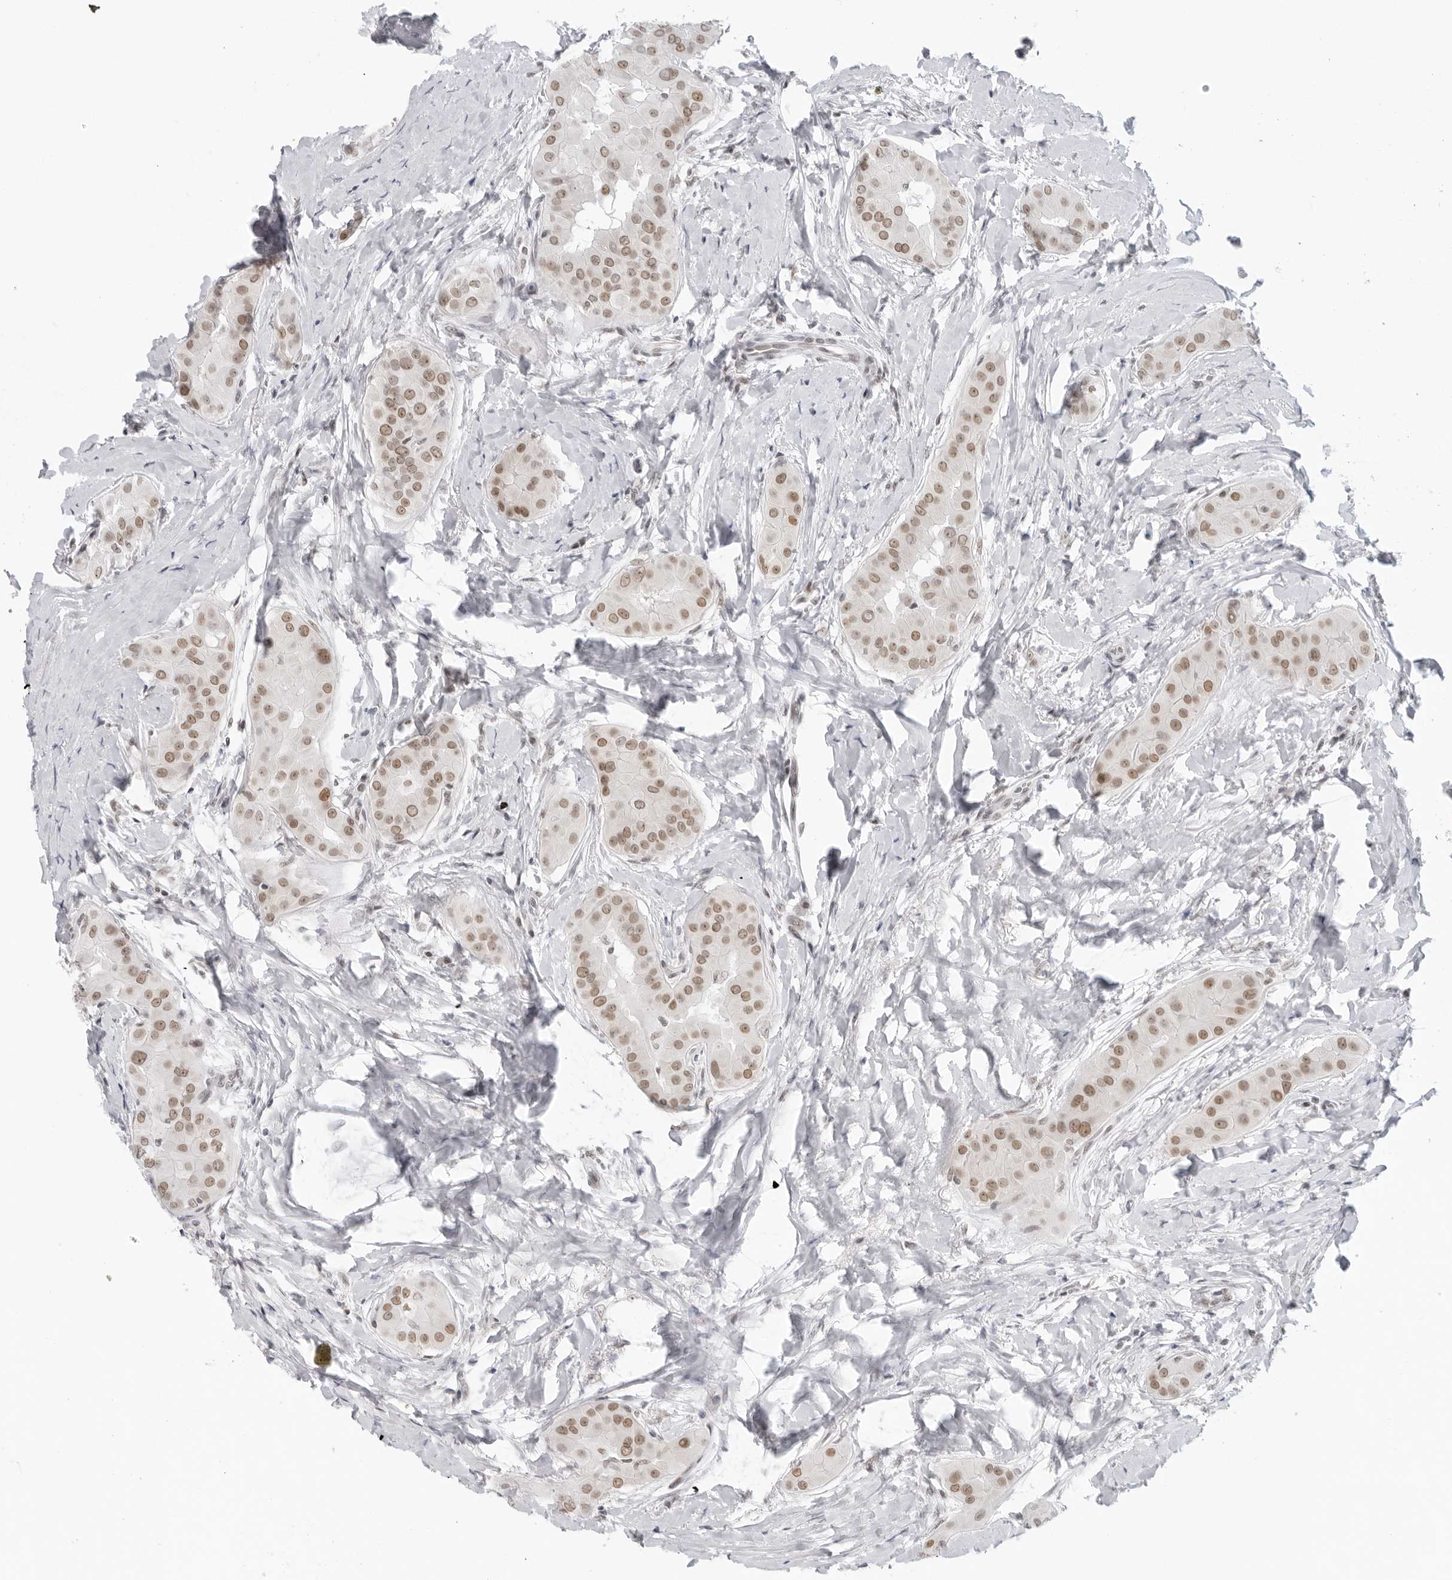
{"staining": {"intensity": "moderate", "quantity": ">75%", "location": "nuclear"}, "tissue": "thyroid cancer", "cell_type": "Tumor cells", "image_type": "cancer", "snomed": [{"axis": "morphology", "description": "Papillary adenocarcinoma, NOS"}, {"axis": "topography", "description": "Thyroid gland"}], "caption": "Thyroid cancer (papillary adenocarcinoma) stained with a brown dye exhibits moderate nuclear positive staining in approximately >75% of tumor cells.", "gene": "FOXK2", "patient": {"sex": "male", "age": 33}}